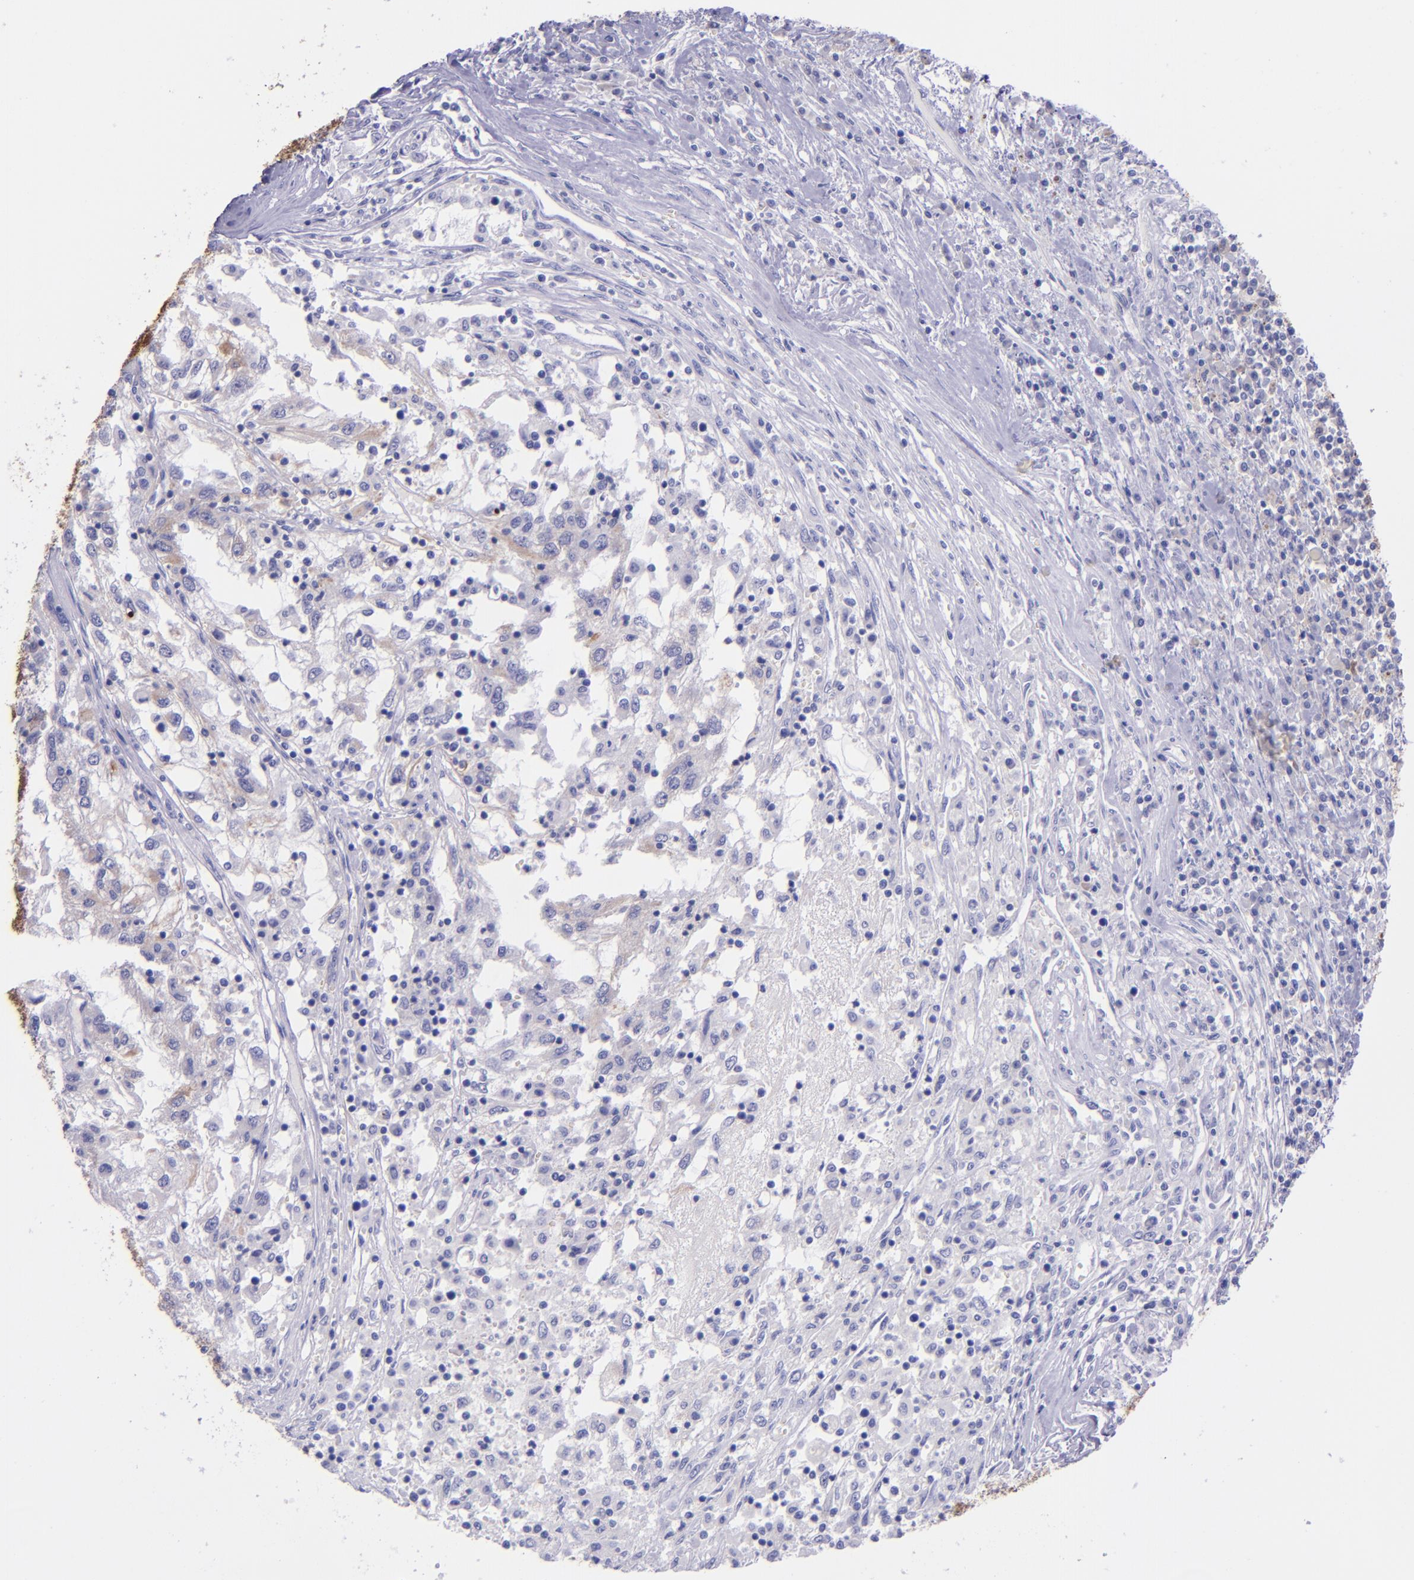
{"staining": {"intensity": "negative", "quantity": "none", "location": "none"}, "tissue": "renal cancer", "cell_type": "Tumor cells", "image_type": "cancer", "snomed": [{"axis": "morphology", "description": "Normal tissue, NOS"}, {"axis": "morphology", "description": "Adenocarcinoma, NOS"}, {"axis": "topography", "description": "Kidney"}], "caption": "High magnification brightfield microscopy of renal cancer (adenocarcinoma) stained with DAB (brown) and counterstained with hematoxylin (blue): tumor cells show no significant staining.", "gene": "KRT4", "patient": {"sex": "male", "age": 71}}